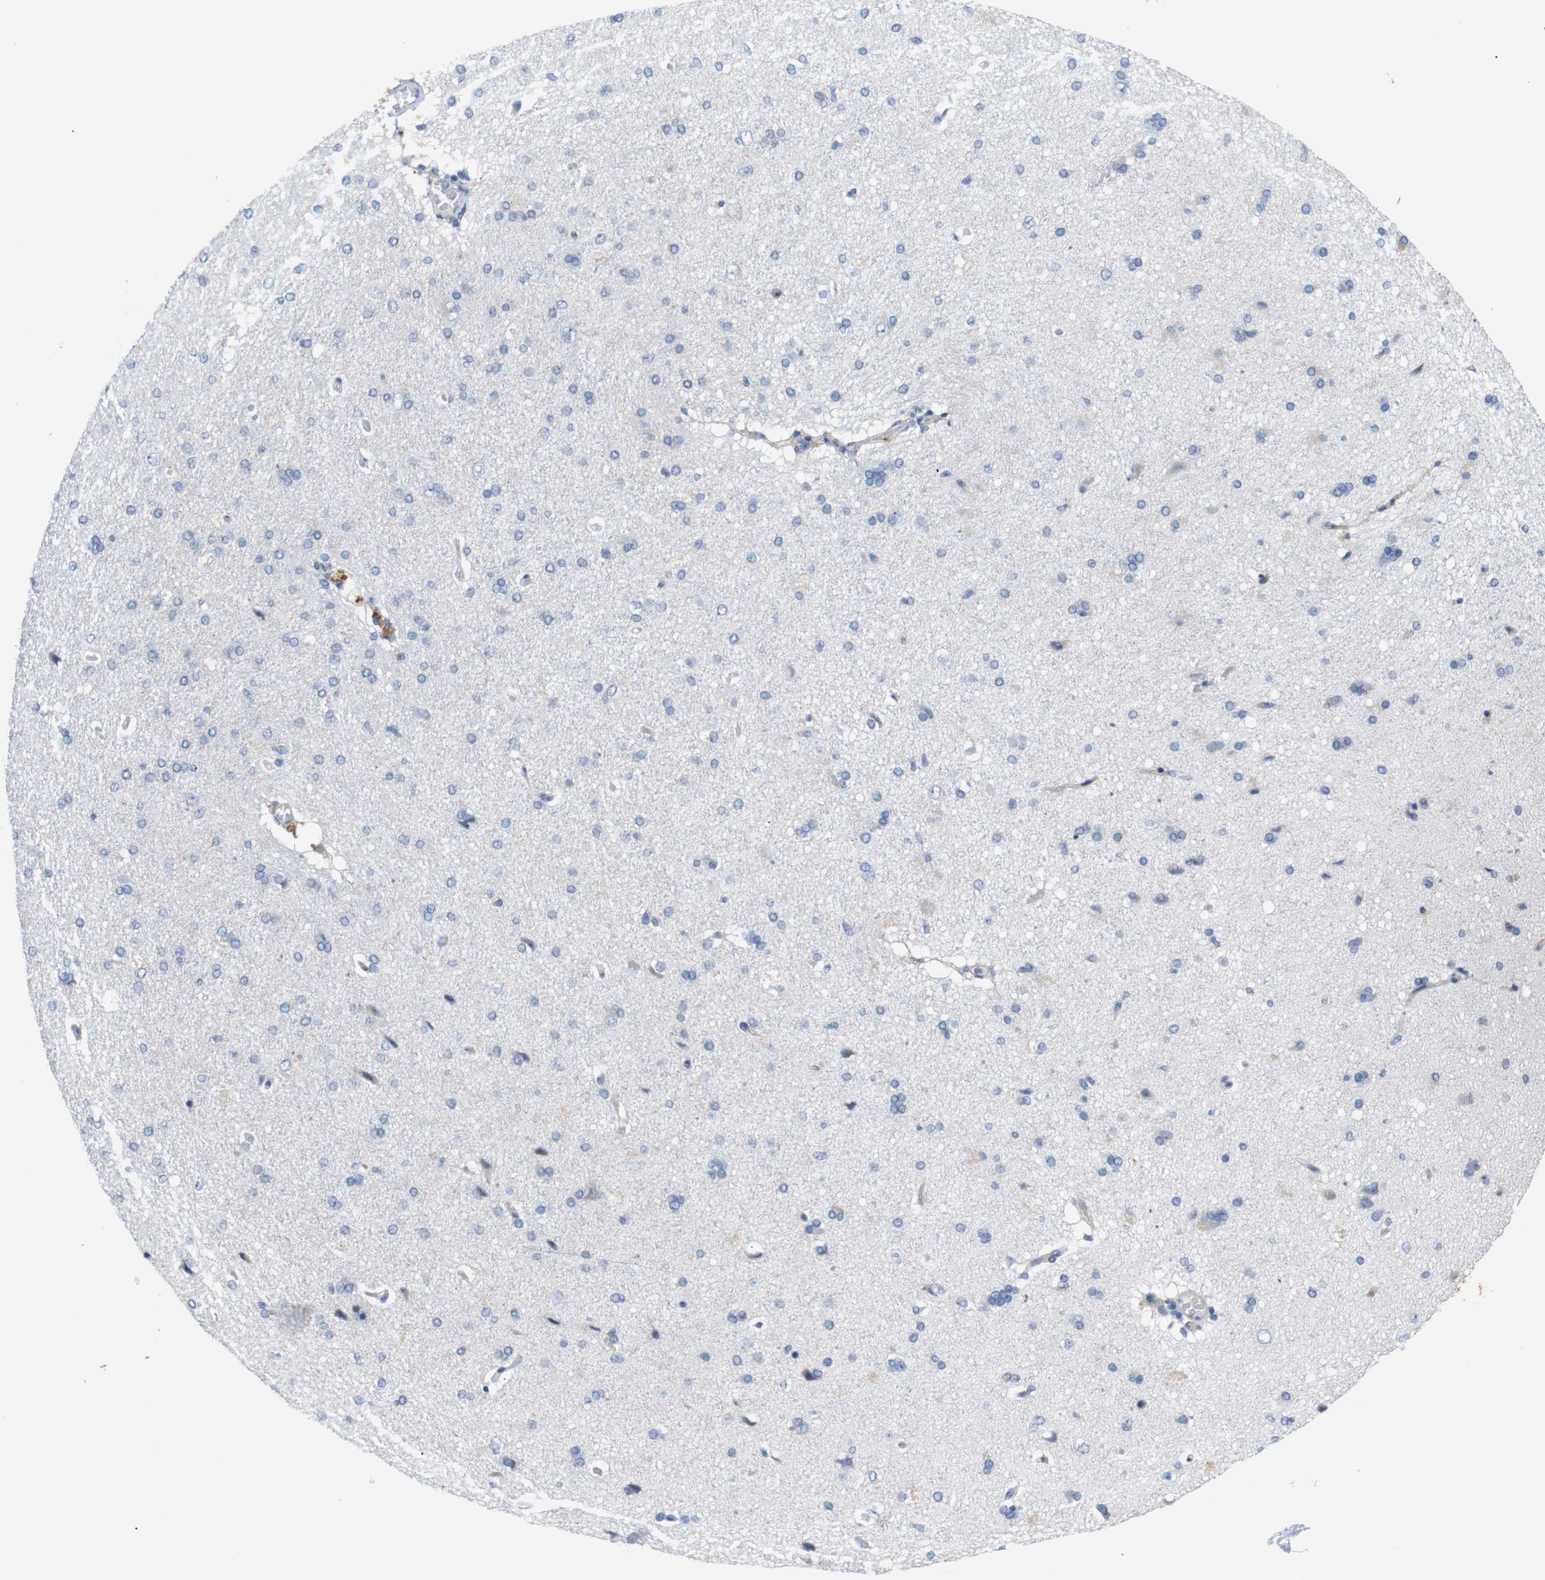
{"staining": {"intensity": "negative", "quantity": "none", "location": "none"}, "tissue": "cerebral cortex", "cell_type": "Endothelial cells", "image_type": "normal", "snomed": [{"axis": "morphology", "description": "Normal tissue, NOS"}, {"axis": "topography", "description": "Cerebral cortex"}], "caption": "The micrograph displays no significant positivity in endothelial cells of cerebral cortex.", "gene": "ITGA5", "patient": {"sex": "male", "age": 62}}